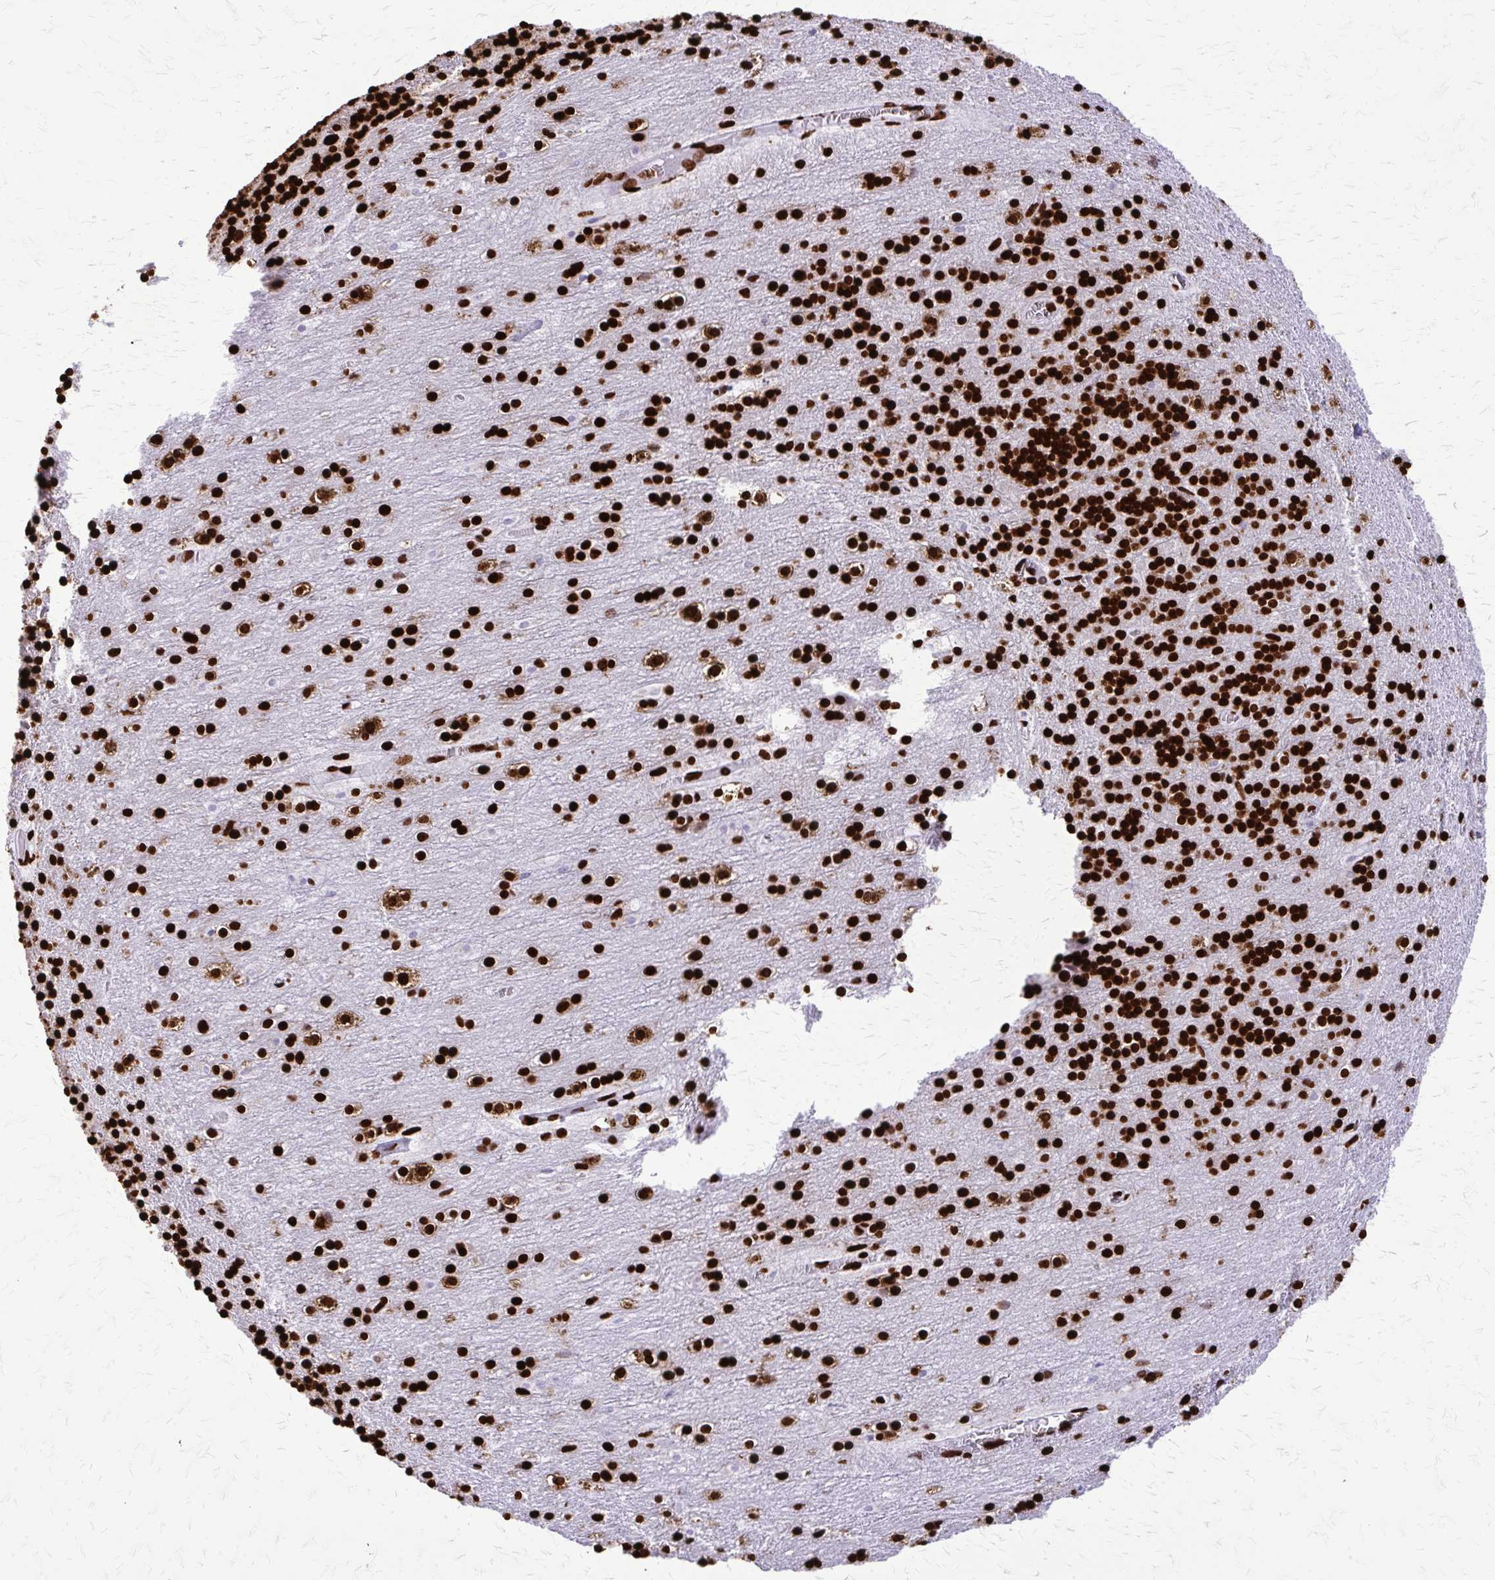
{"staining": {"intensity": "strong", "quantity": ">75%", "location": "nuclear"}, "tissue": "cerebellum", "cell_type": "Cells in granular layer", "image_type": "normal", "snomed": [{"axis": "morphology", "description": "Normal tissue, NOS"}, {"axis": "topography", "description": "Cerebellum"}], "caption": "A high amount of strong nuclear staining is present in approximately >75% of cells in granular layer in benign cerebellum.", "gene": "SFPQ", "patient": {"sex": "male", "age": 70}}